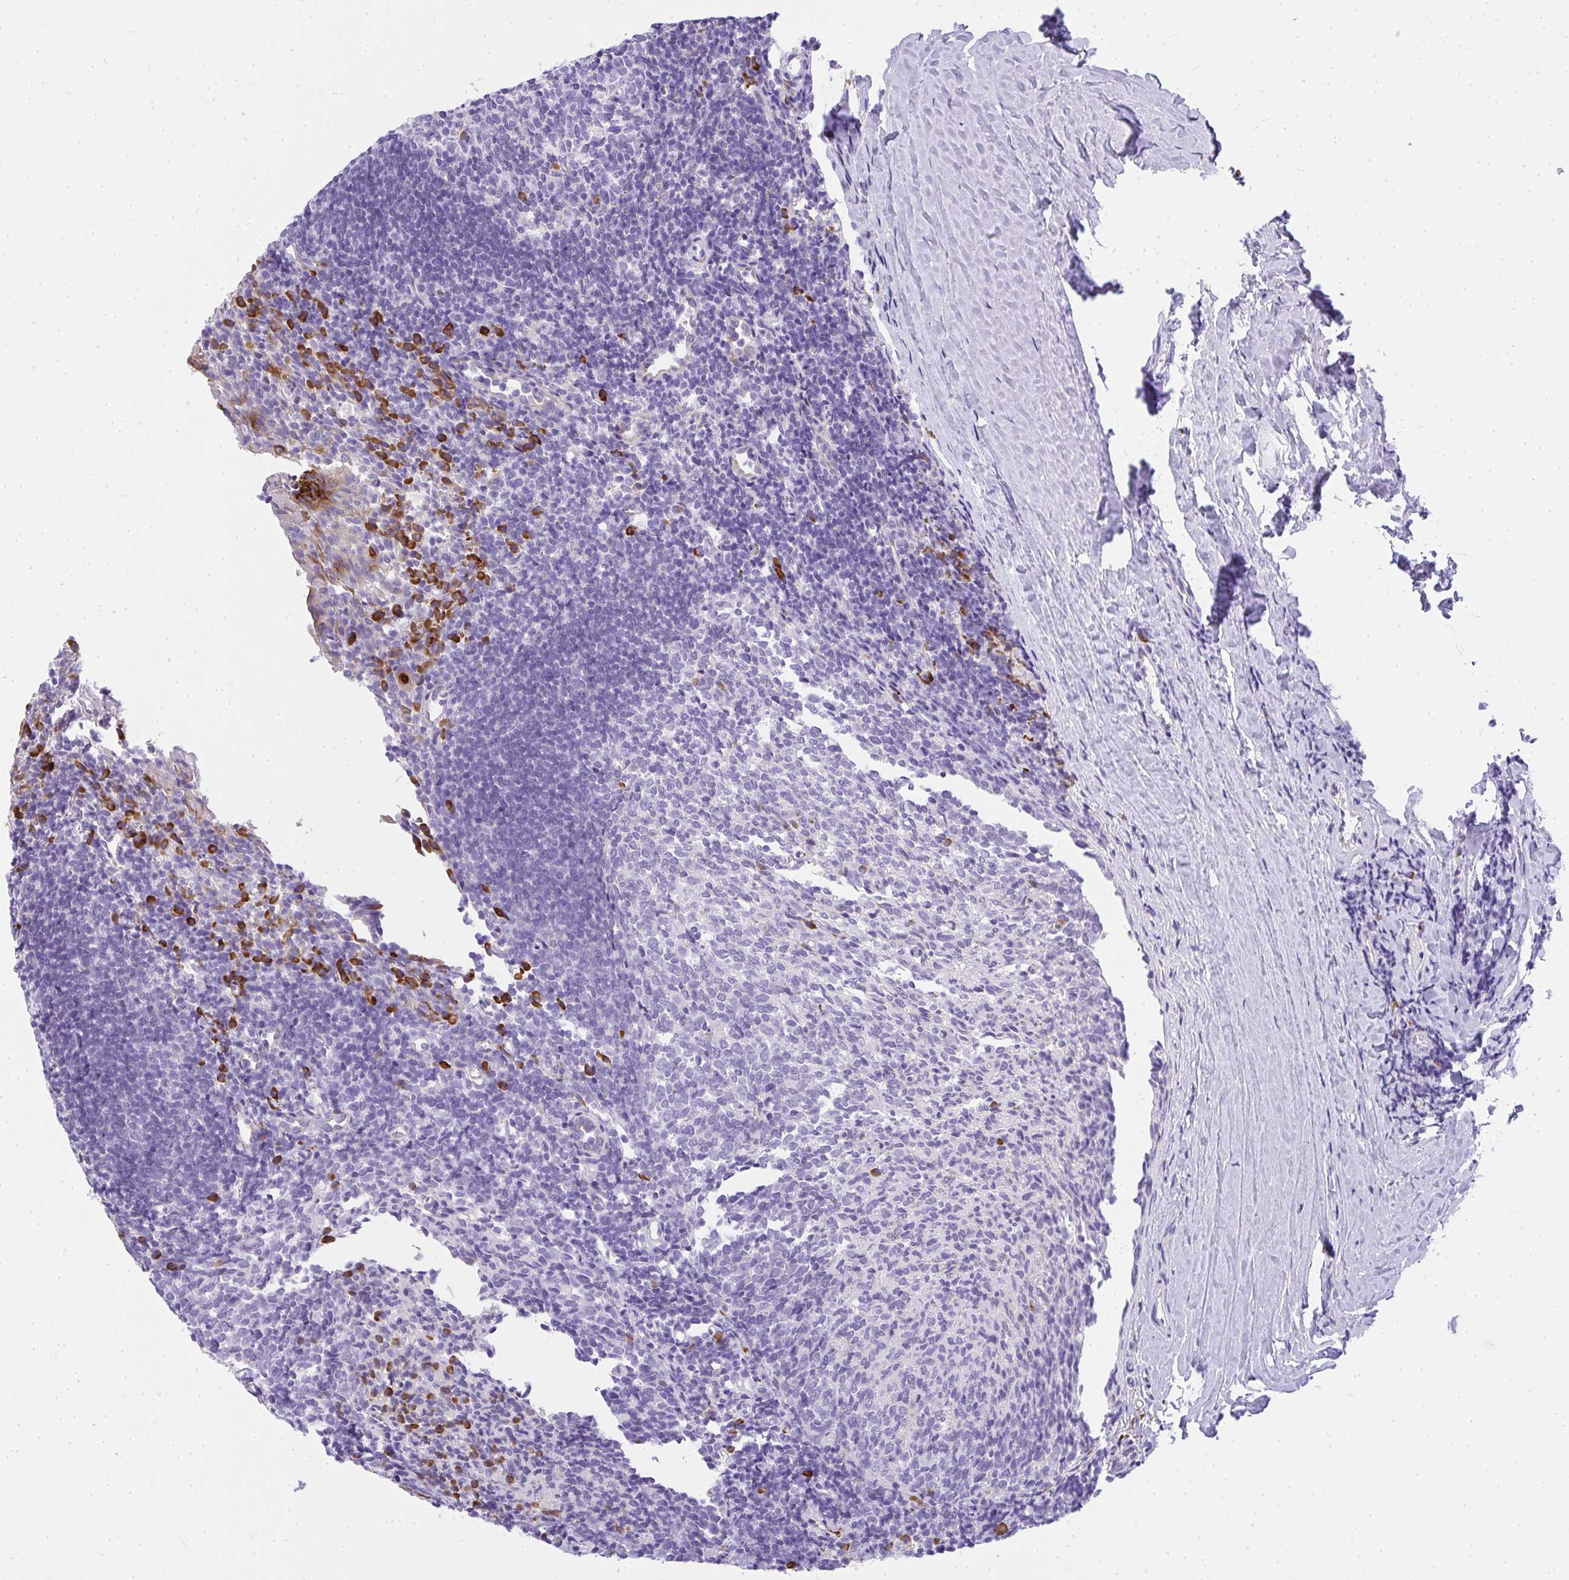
{"staining": {"intensity": "moderate", "quantity": "<25%", "location": "cytoplasmic/membranous"}, "tissue": "tonsil", "cell_type": "Germinal center cells", "image_type": "normal", "snomed": [{"axis": "morphology", "description": "Normal tissue, NOS"}, {"axis": "topography", "description": "Tonsil"}], "caption": "Moderate cytoplasmic/membranous expression for a protein is appreciated in approximately <25% of germinal center cells of unremarkable tonsil using immunohistochemistry.", "gene": "ADRA2C", "patient": {"sex": "female", "age": 10}}